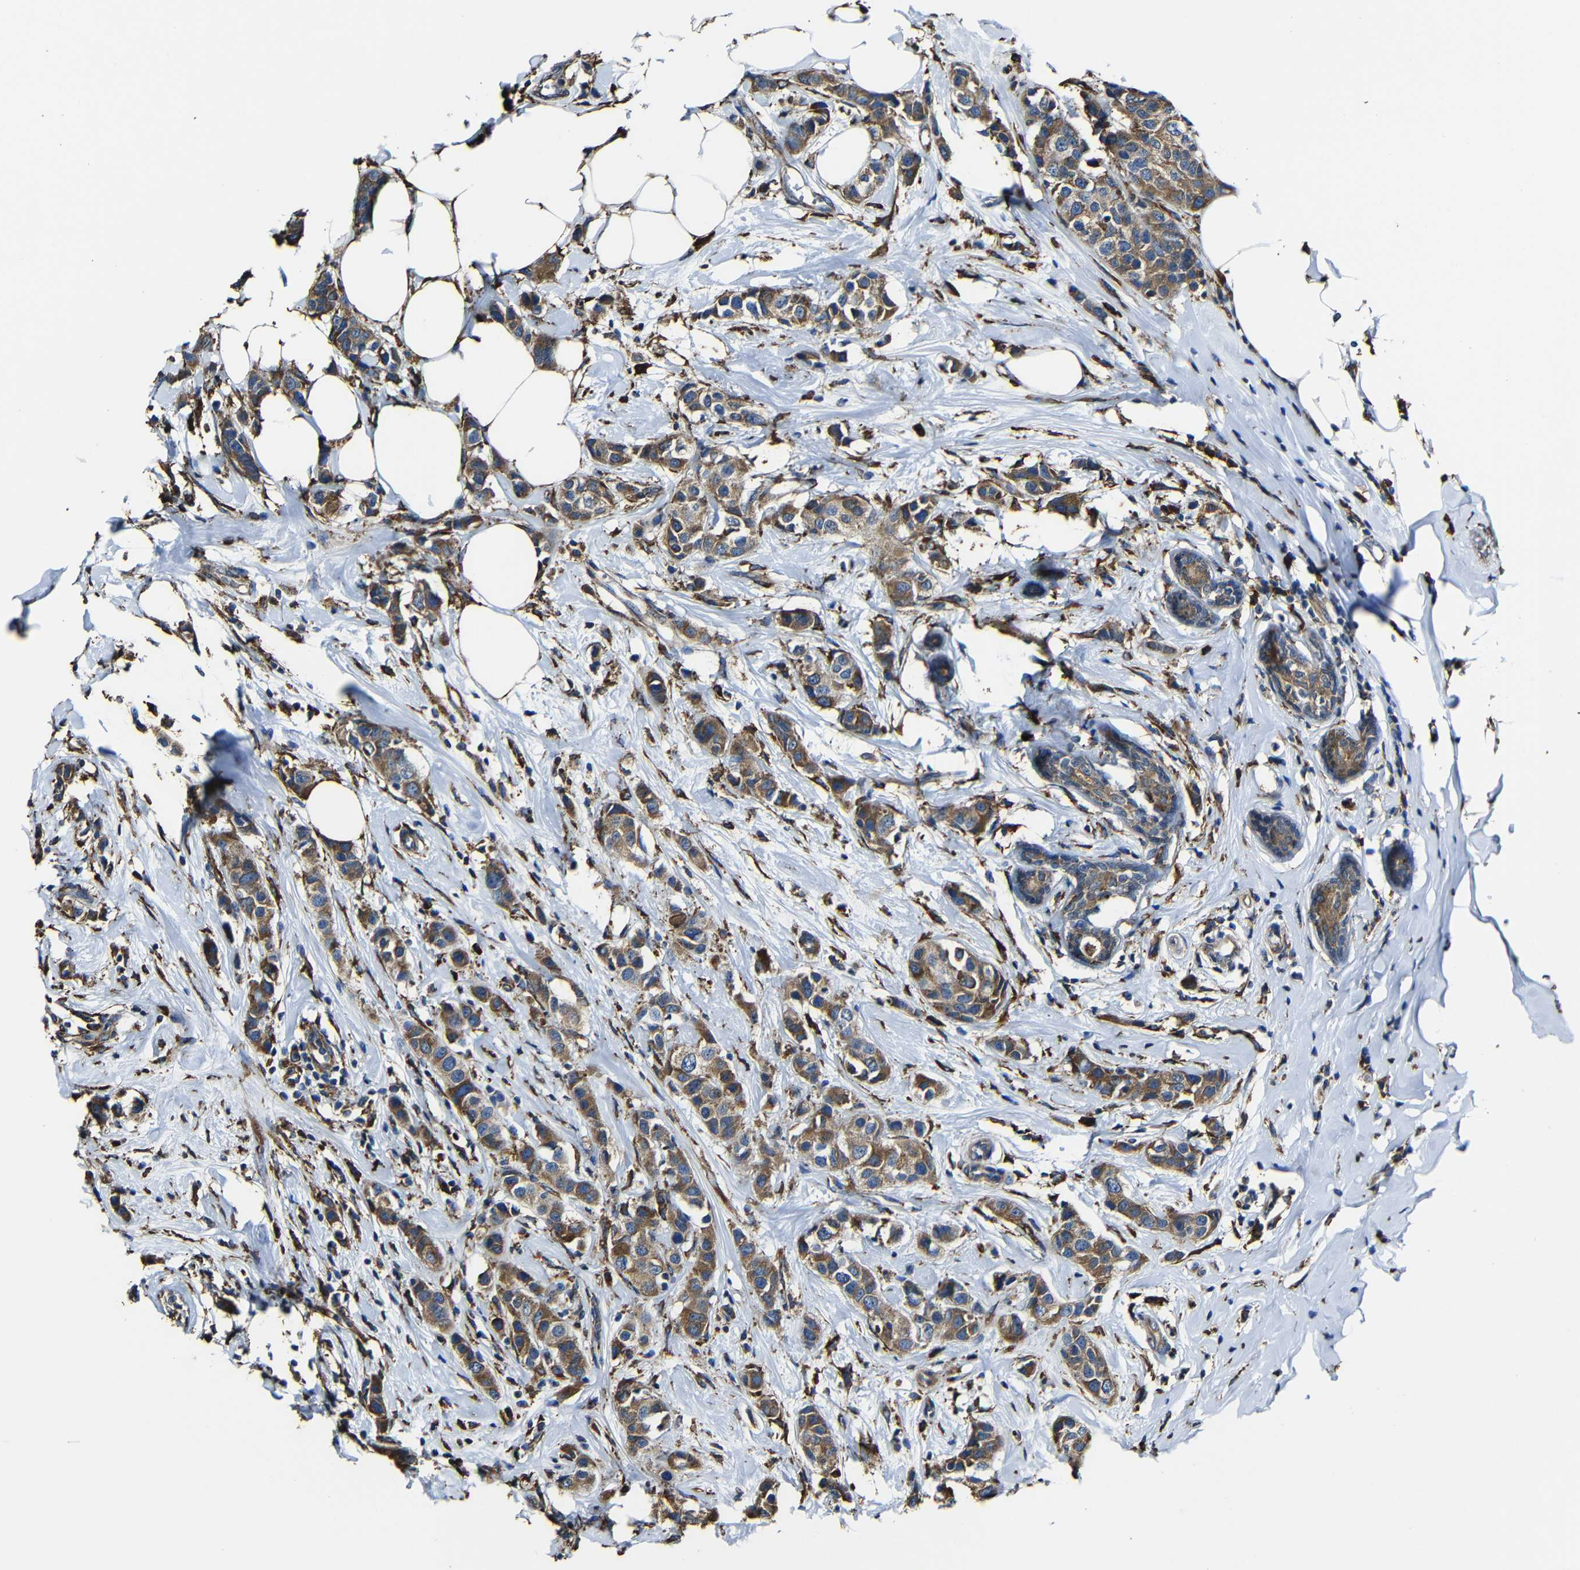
{"staining": {"intensity": "moderate", "quantity": ">75%", "location": "cytoplasmic/membranous"}, "tissue": "breast cancer", "cell_type": "Tumor cells", "image_type": "cancer", "snomed": [{"axis": "morphology", "description": "Normal tissue, NOS"}, {"axis": "morphology", "description": "Duct carcinoma"}, {"axis": "topography", "description": "Breast"}], "caption": "Immunohistochemical staining of human breast cancer exhibits medium levels of moderate cytoplasmic/membranous protein staining in about >75% of tumor cells.", "gene": "PPIB", "patient": {"sex": "female", "age": 50}}